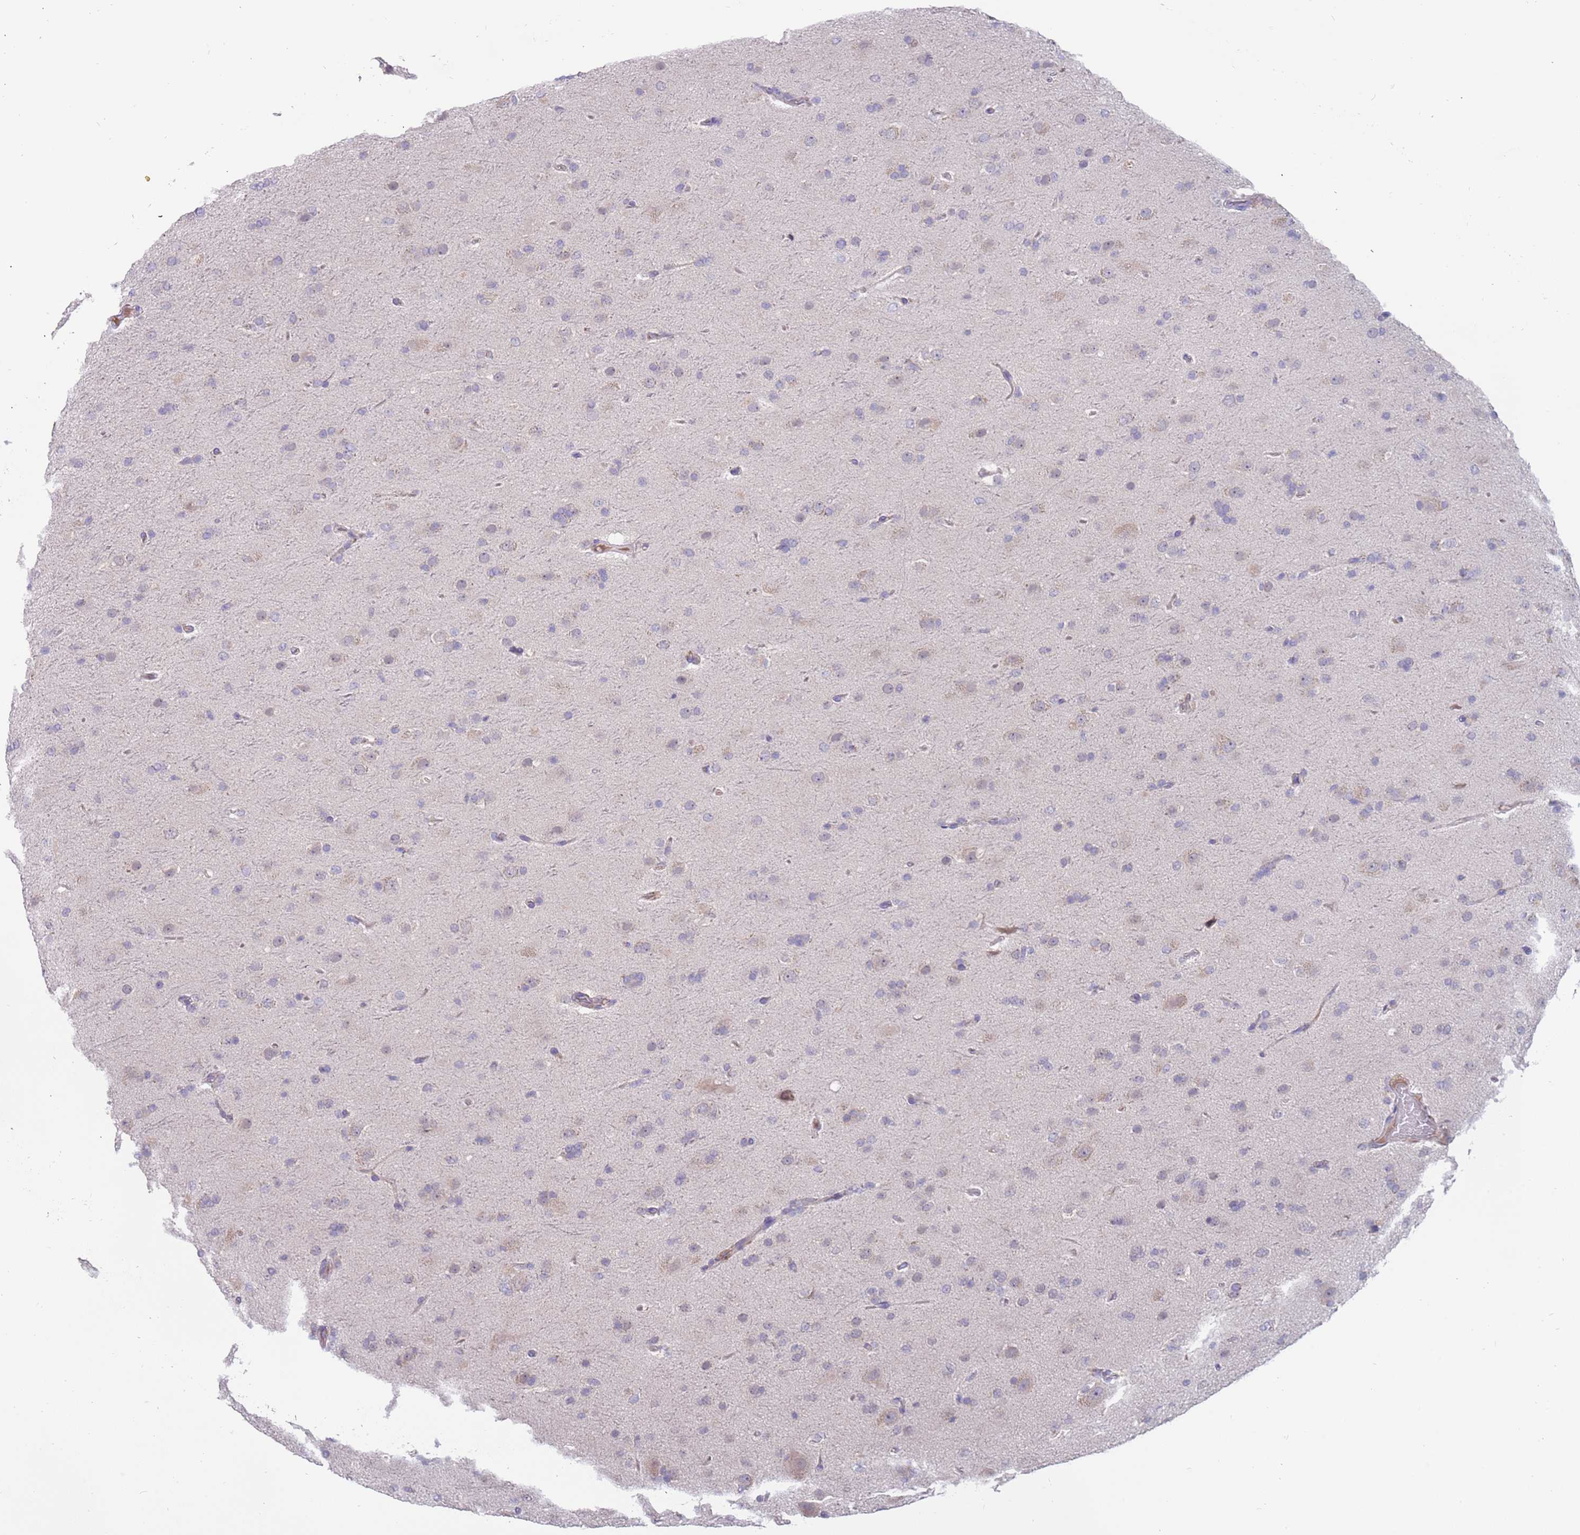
{"staining": {"intensity": "negative", "quantity": "none", "location": "none"}, "tissue": "glioma", "cell_type": "Tumor cells", "image_type": "cancer", "snomed": [{"axis": "morphology", "description": "Glioma, malignant, Low grade"}, {"axis": "topography", "description": "Brain"}], "caption": "The IHC micrograph has no significant expression in tumor cells of glioma tissue. (Brightfield microscopy of DAB IHC at high magnification).", "gene": "ZNF746", "patient": {"sex": "male", "age": 65}}